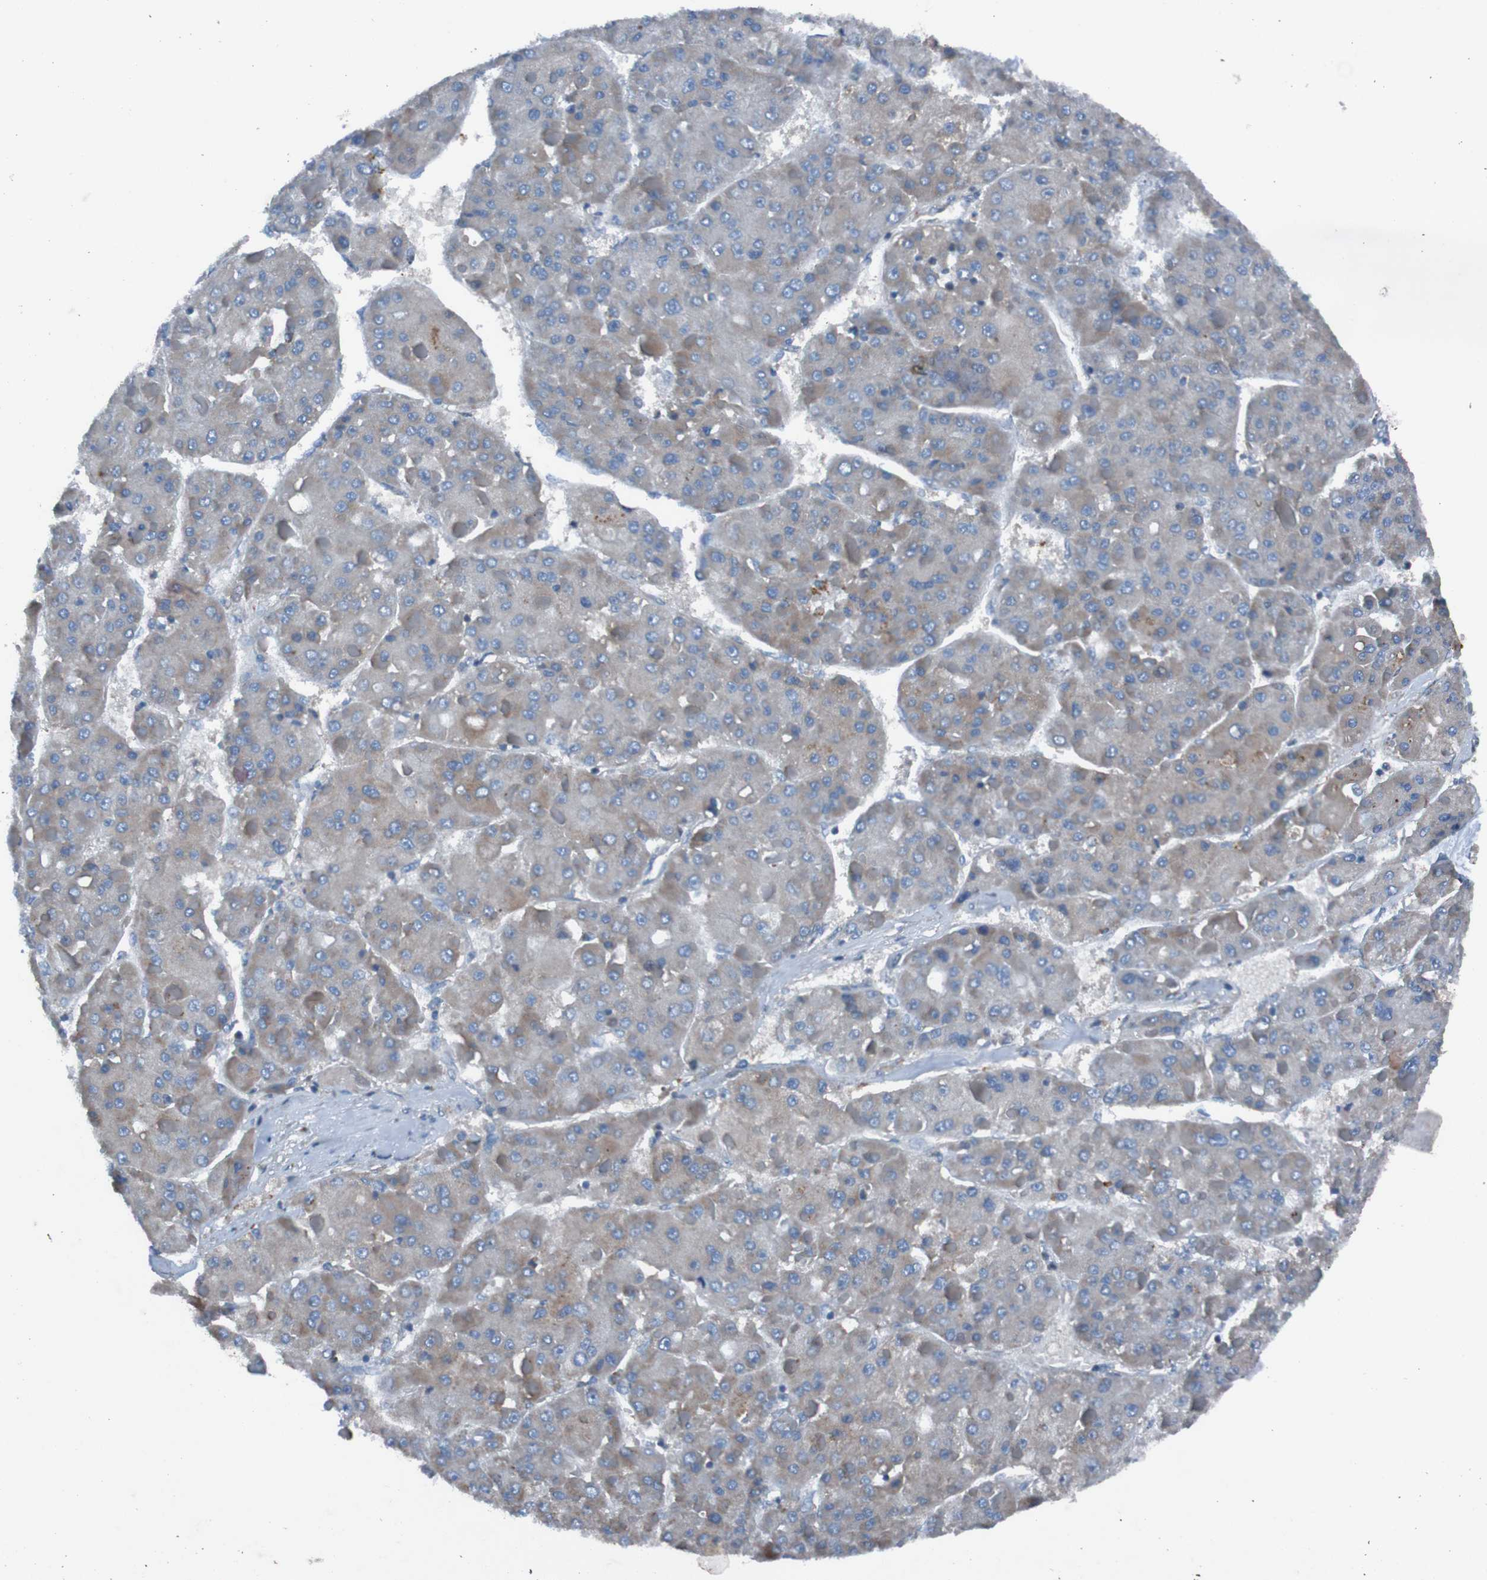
{"staining": {"intensity": "weak", "quantity": ">75%", "location": "cytoplasmic/membranous"}, "tissue": "liver cancer", "cell_type": "Tumor cells", "image_type": "cancer", "snomed": [{"axis": "morphology", "description": "Carcinoma, Hepatocellular, NOS"}, {"axis": "topography", "description": "Liver"}], "caption": "Tumor cells display weak cytoplasmic/membranous positivity in approximately >75% of cells in liver cancer.", "gene": "RAB5B", "patient": {"sex": "female", "age": 73}}